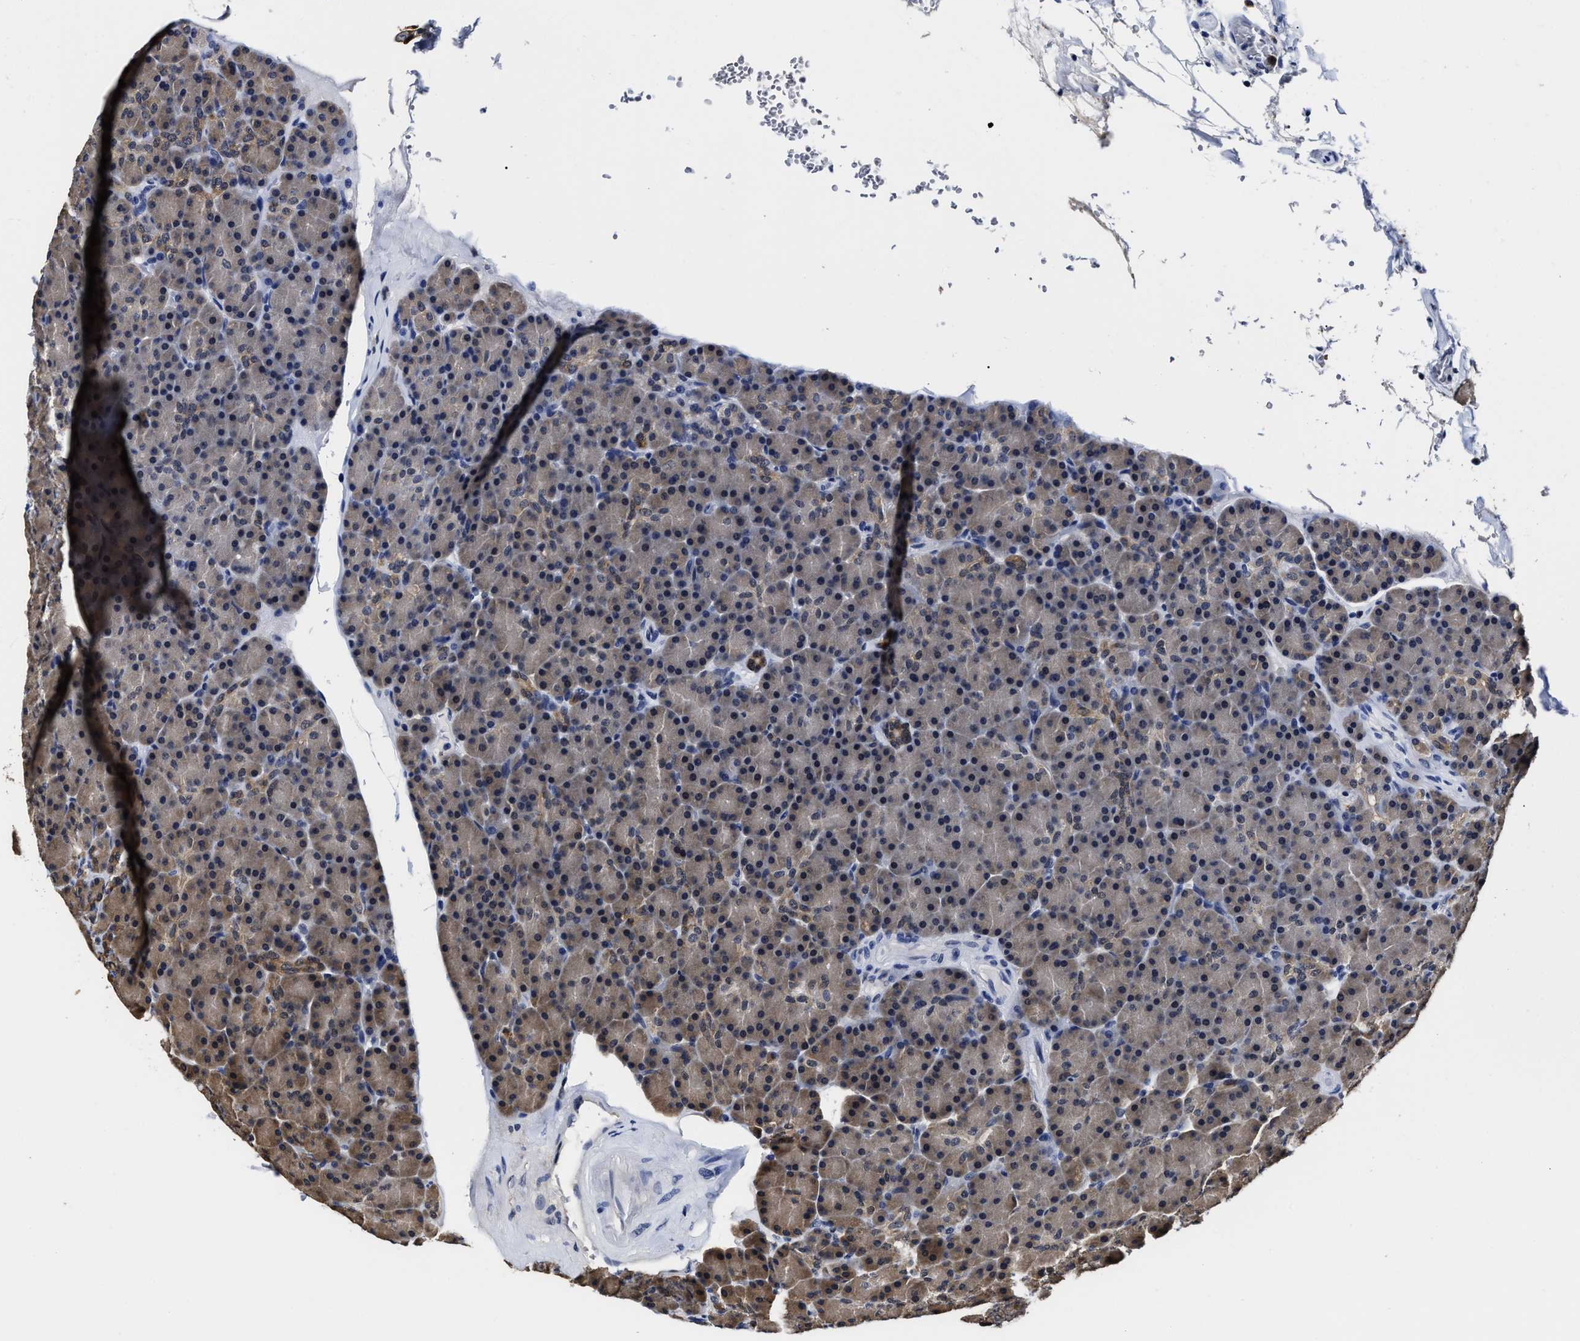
{"staining": {"intensity": "moderate", "quantity": "<25%", "location": "cytoplasmic/membranous"}, "tissue": "pancreas", "cell_type": "Exocrine glandular cells", "image_type": "normal", "snomed": [{"axis": "morphology", "description": "Normal tissue, NOS"}, {"axis": "topography", "description": "Pancreas"}], "caption": "Immunohistochemical staining of unremarkable pancreas reveals <25% levels of moderate cytoplasmic/membranous protein expression in about <25% of exocrine glandular cells. Immunohistochemistry stains the protein in brown and the nuclei are stained blue.", "gene": "PRPF4B", "patient": {"sex": "female", "age": 43}}